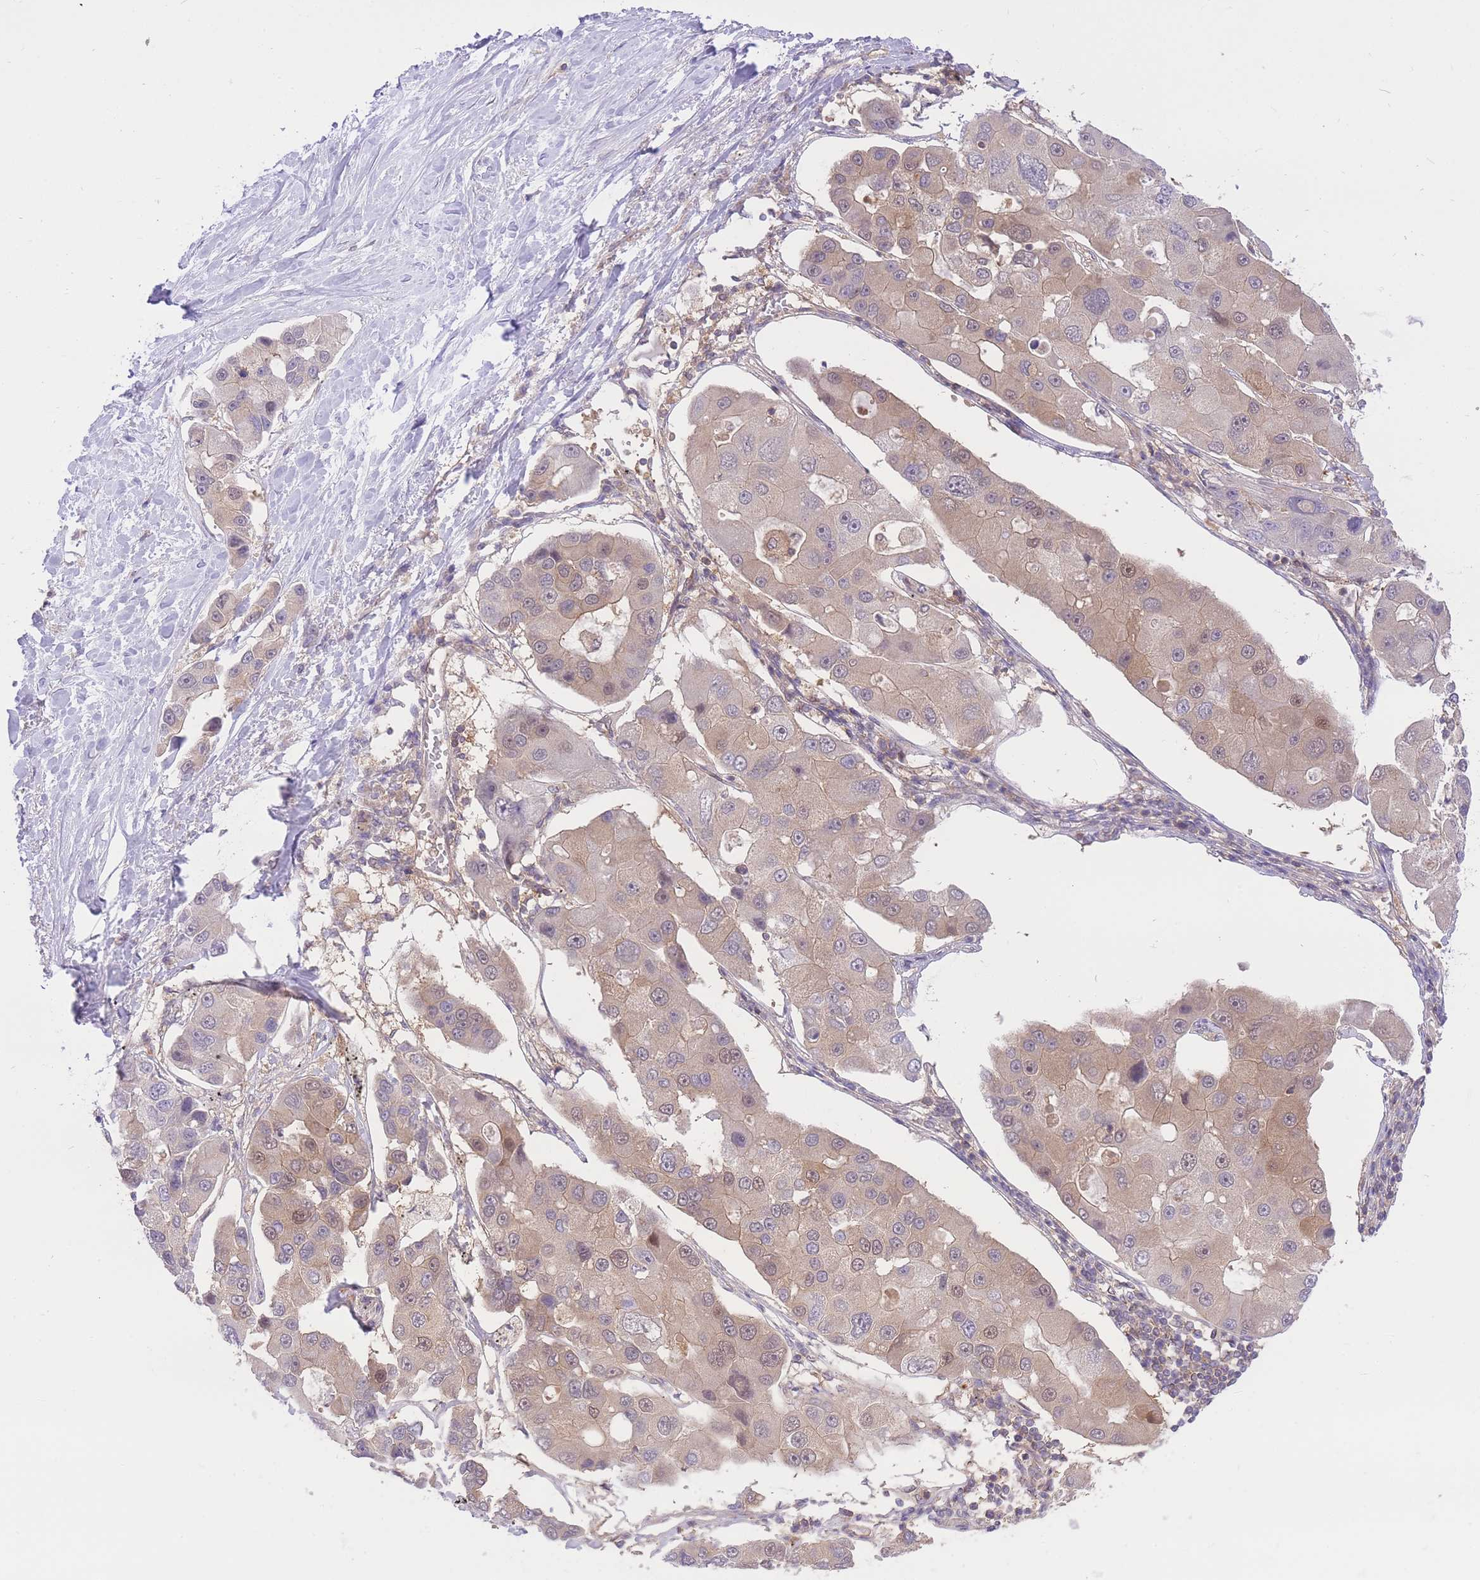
{"staining": {"intensity": "weak", "quantity": "25%-75%", "location": "cytoplasmic/membranous,nuclear"}, "tissue": "lung cancer", "cell_type": "Tumor cells", "image_type": "cancer", "snomed": [{"axis": "morphology", "description": "Adenocarcinoma, NOS"}, {"axis": "topography", "description": "Lung"}], "caption": "Brown immunohistochemical staining in lung cancer reveals weak cytoplasmic/membranous and nuclear positivity in about 25%-75% of tumor cells.", "gene": "PREP", "patient": {"sex": "female", "age": 54}}